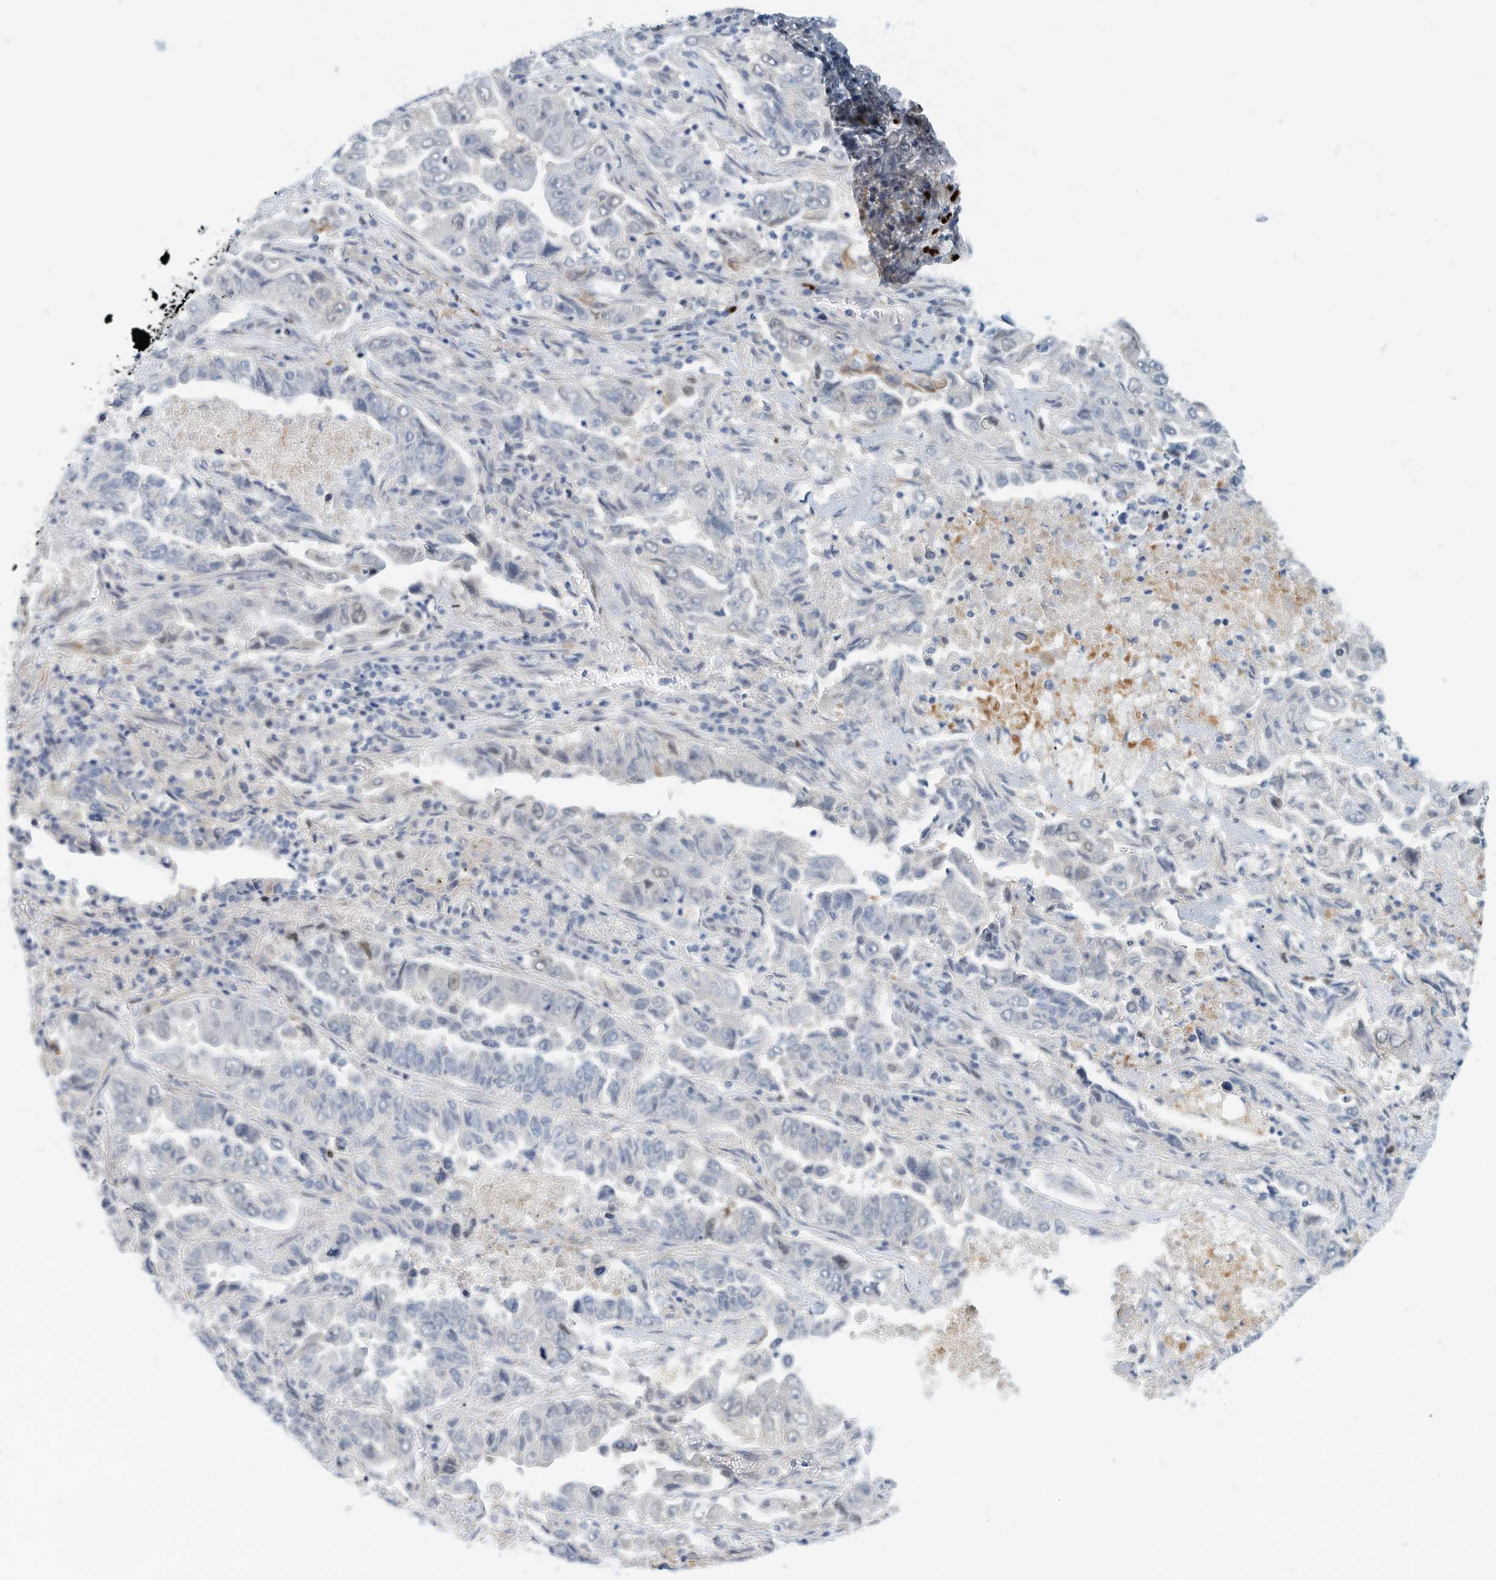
{"staining": {"intensity": "negative", "quantity": "none", "location": "none"}, "tissue": "lung cancer", "cell_type": "Tumor cells", "image_type": "cancer", "snomed": [{"axis": "morphology", "description": "Adenocarcinoma, NOS"}, {"axis": "topography", "description": "Lung"}], "caption": "Lung cancer (adenocarcinoma) was stained to show a protein in brown. There is no significant positivity in tumor cells. (DAB (3,3'-diaminobenzidine) immunohistochemistry visualized using brightfield microscopy, high magnification).", "gene": "ARHGAP28", "patient": {"sex": "female", "age": 51}}